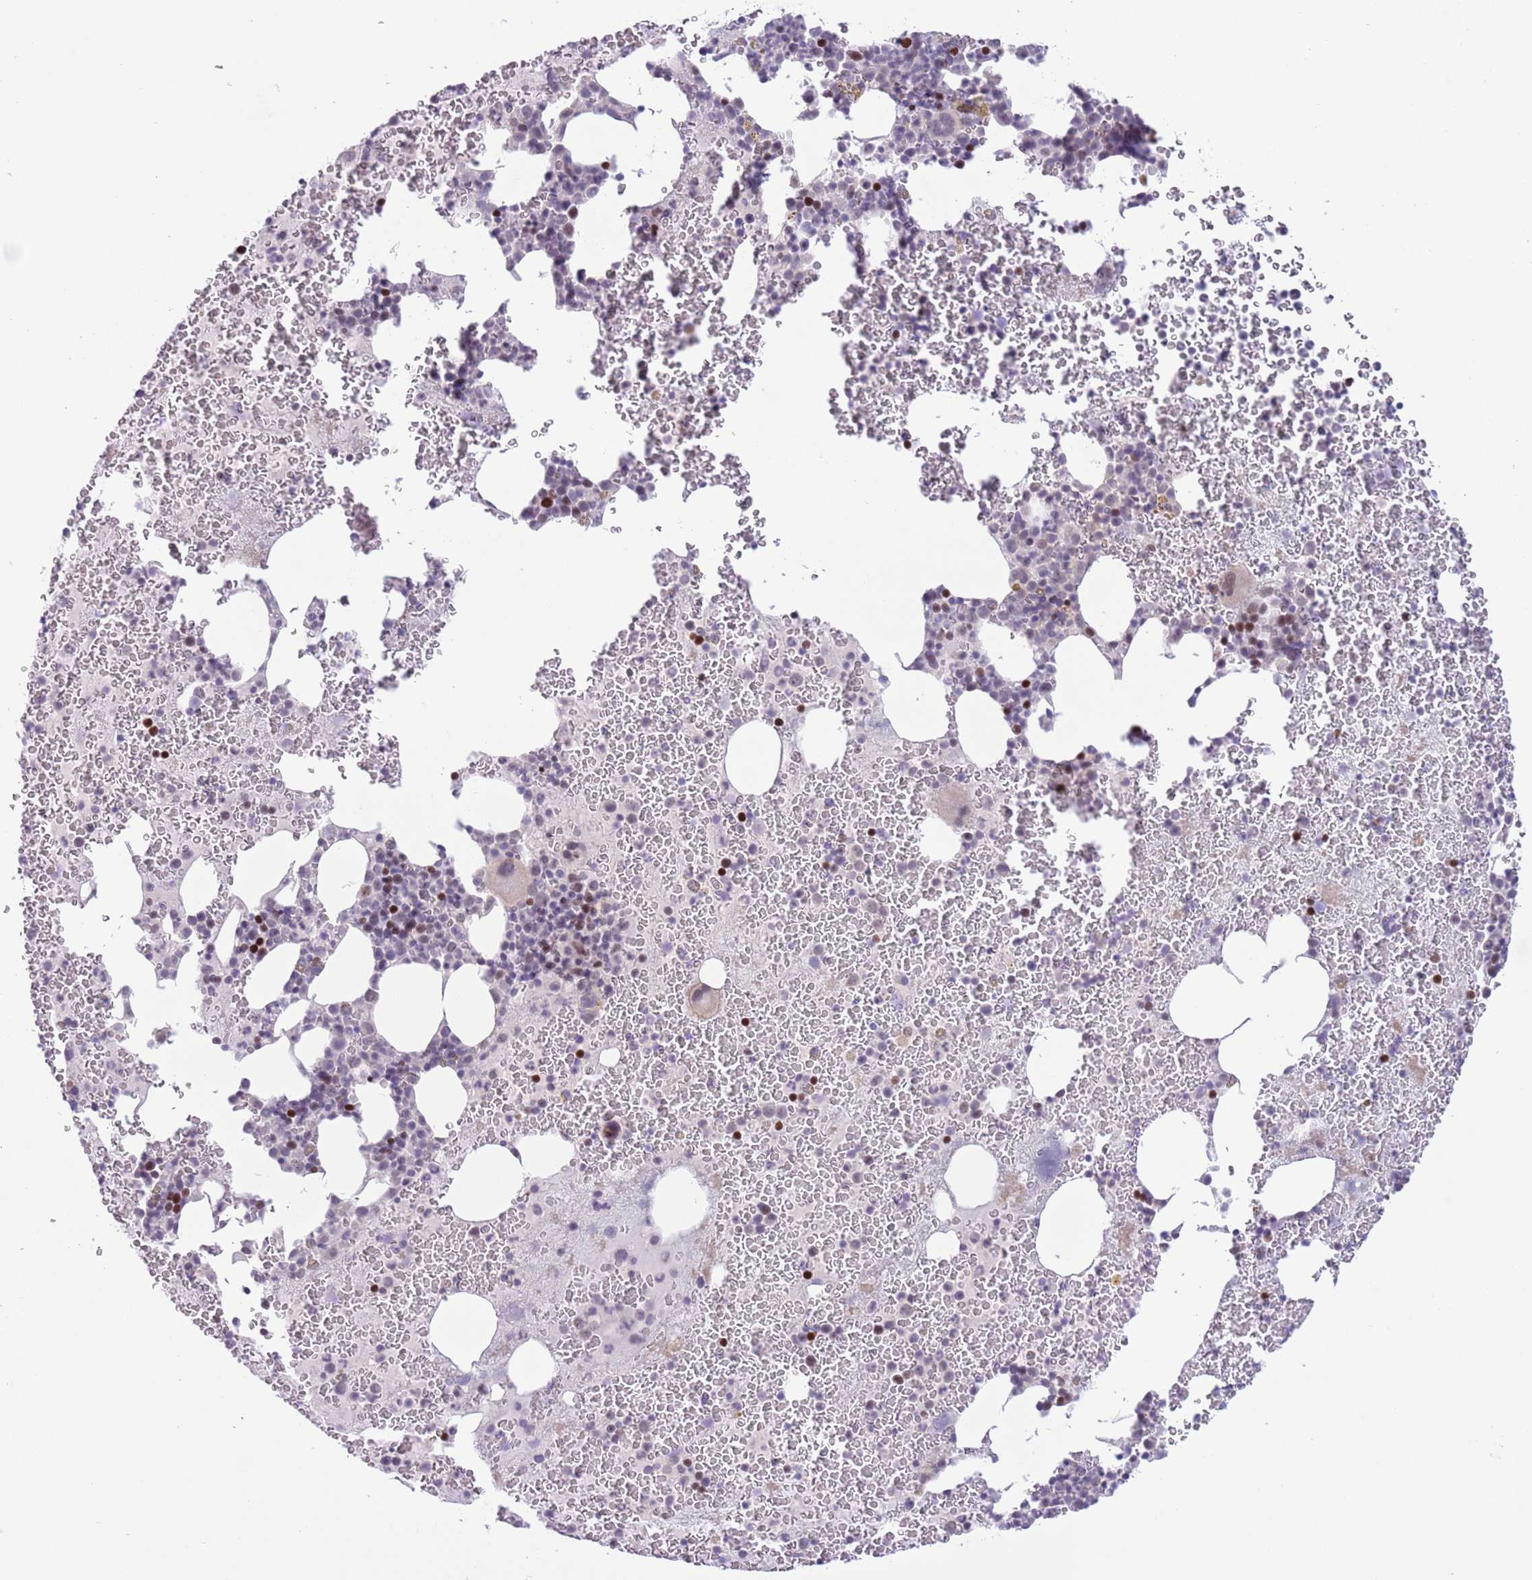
{"staining": {"intensity": "strong", "quantity": "<25%", "location": "nuclear"}, "tissue": "bone marrow", "cell_type": "Hematopoietic cells", "image_type": "normal", "snomed": [{"axis": "morphology", "description": "Normal tissue, NOS"}, {"axis": "topography", "description": "Bone marrow"}], "caption": "IHC photomicrograph of benign bone marrow: human bone marrow stained using immunohistochemistry reveals medium levels of strong protein expression localized specifically in the nuclear of hematopoietic cells, appearing as a nuclear brown color.", "gene": "MFSD10", "patient": {"sex": "male", "age": 26}}